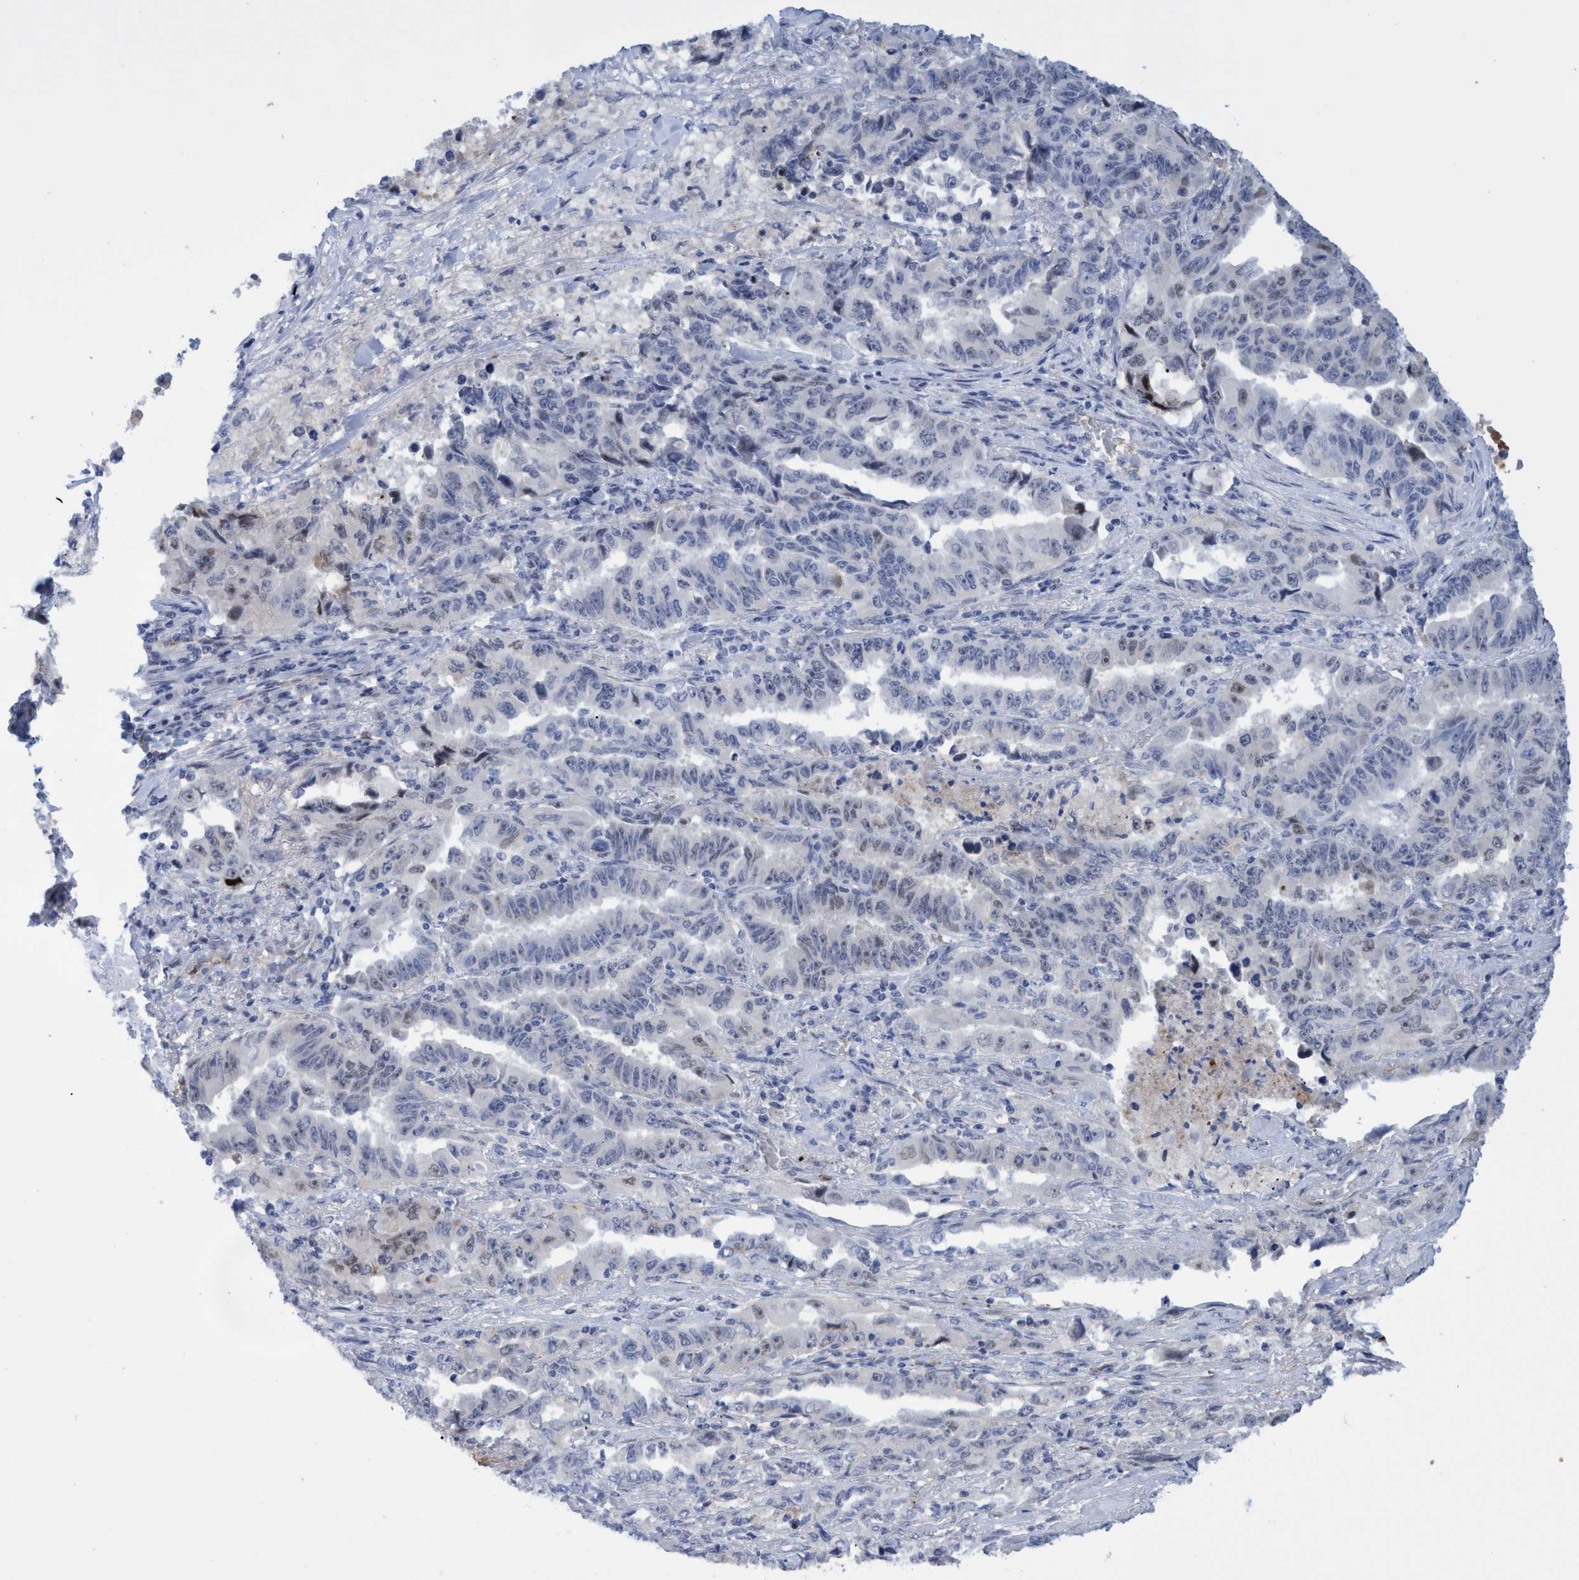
{"staining": {"intensity": "negative", "quantity": "none", "location": "none"}, "tissue": "lung cancer", "cell_type": "Tumor cells", "image_type": "cancer", "snomed": [{"axis": "morphology", "description": "Adenocarcinoma, NOS"}, {"axis": "topography", "description": "Lung"}], "caption": "The histopathology image shows no staining of tumor cells in lung cancer (adenocarcinoma).", "gene": "PINX1", "patient": {"sex": "female", "age": 51}}